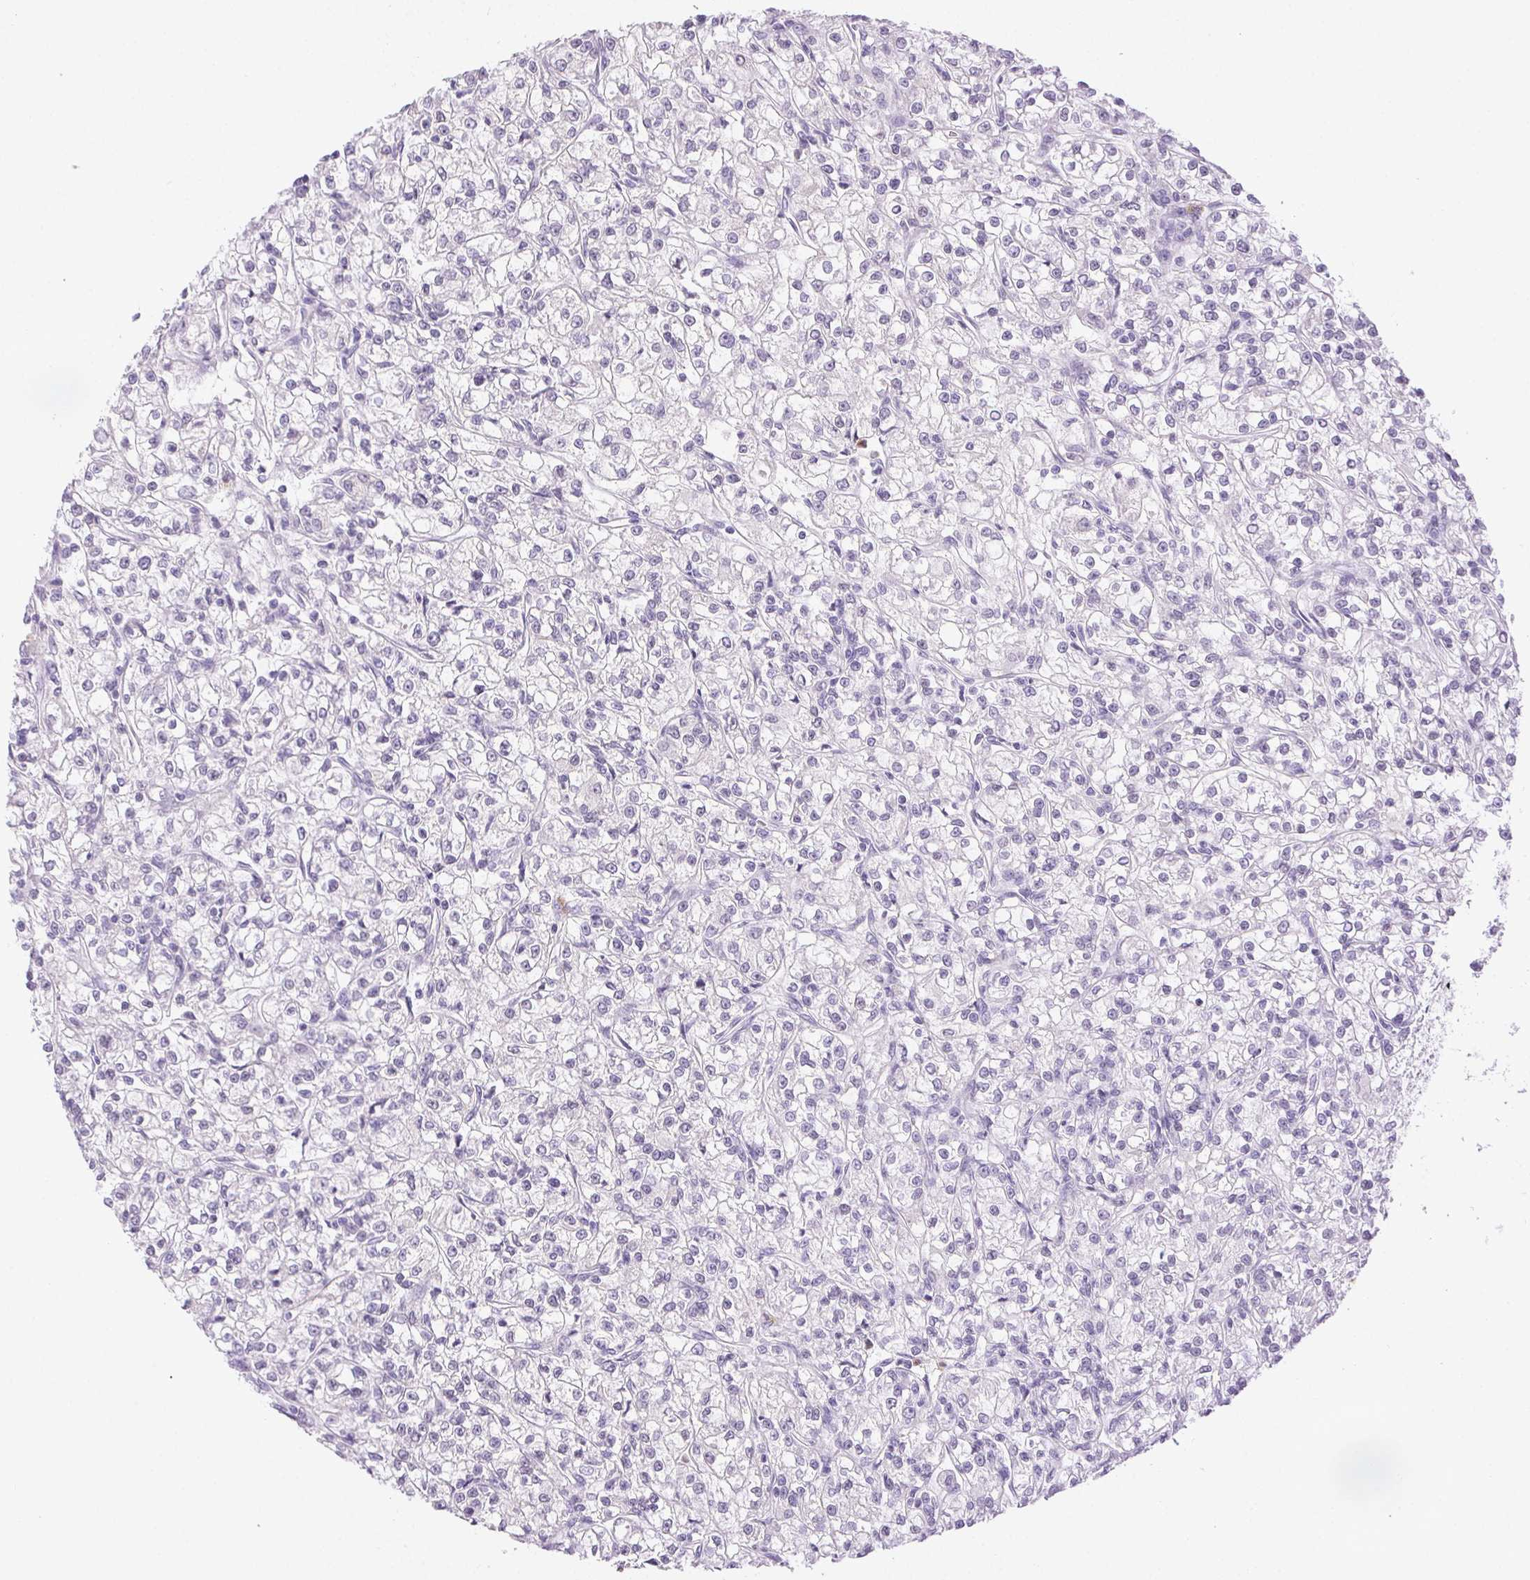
{"staining": {"intensity": "negative", "quantity": "none", "location": "none"}, "tissue": "renal cancer", "cell_type": "Tumor cells", "image_type": "cancer", "snomed": [{"axis": "morphology", "description": "Adenocarcinoma, NOS"}, {"axis": "topography", "description": "Kidney"}], "caption": "Tumor cells are negative for protein expression in human renal cancer (adenocarcinoma). Nuclei are stained in blue.", "gene": "EMX2", "patient": {"sex": "female", "age": 59}}